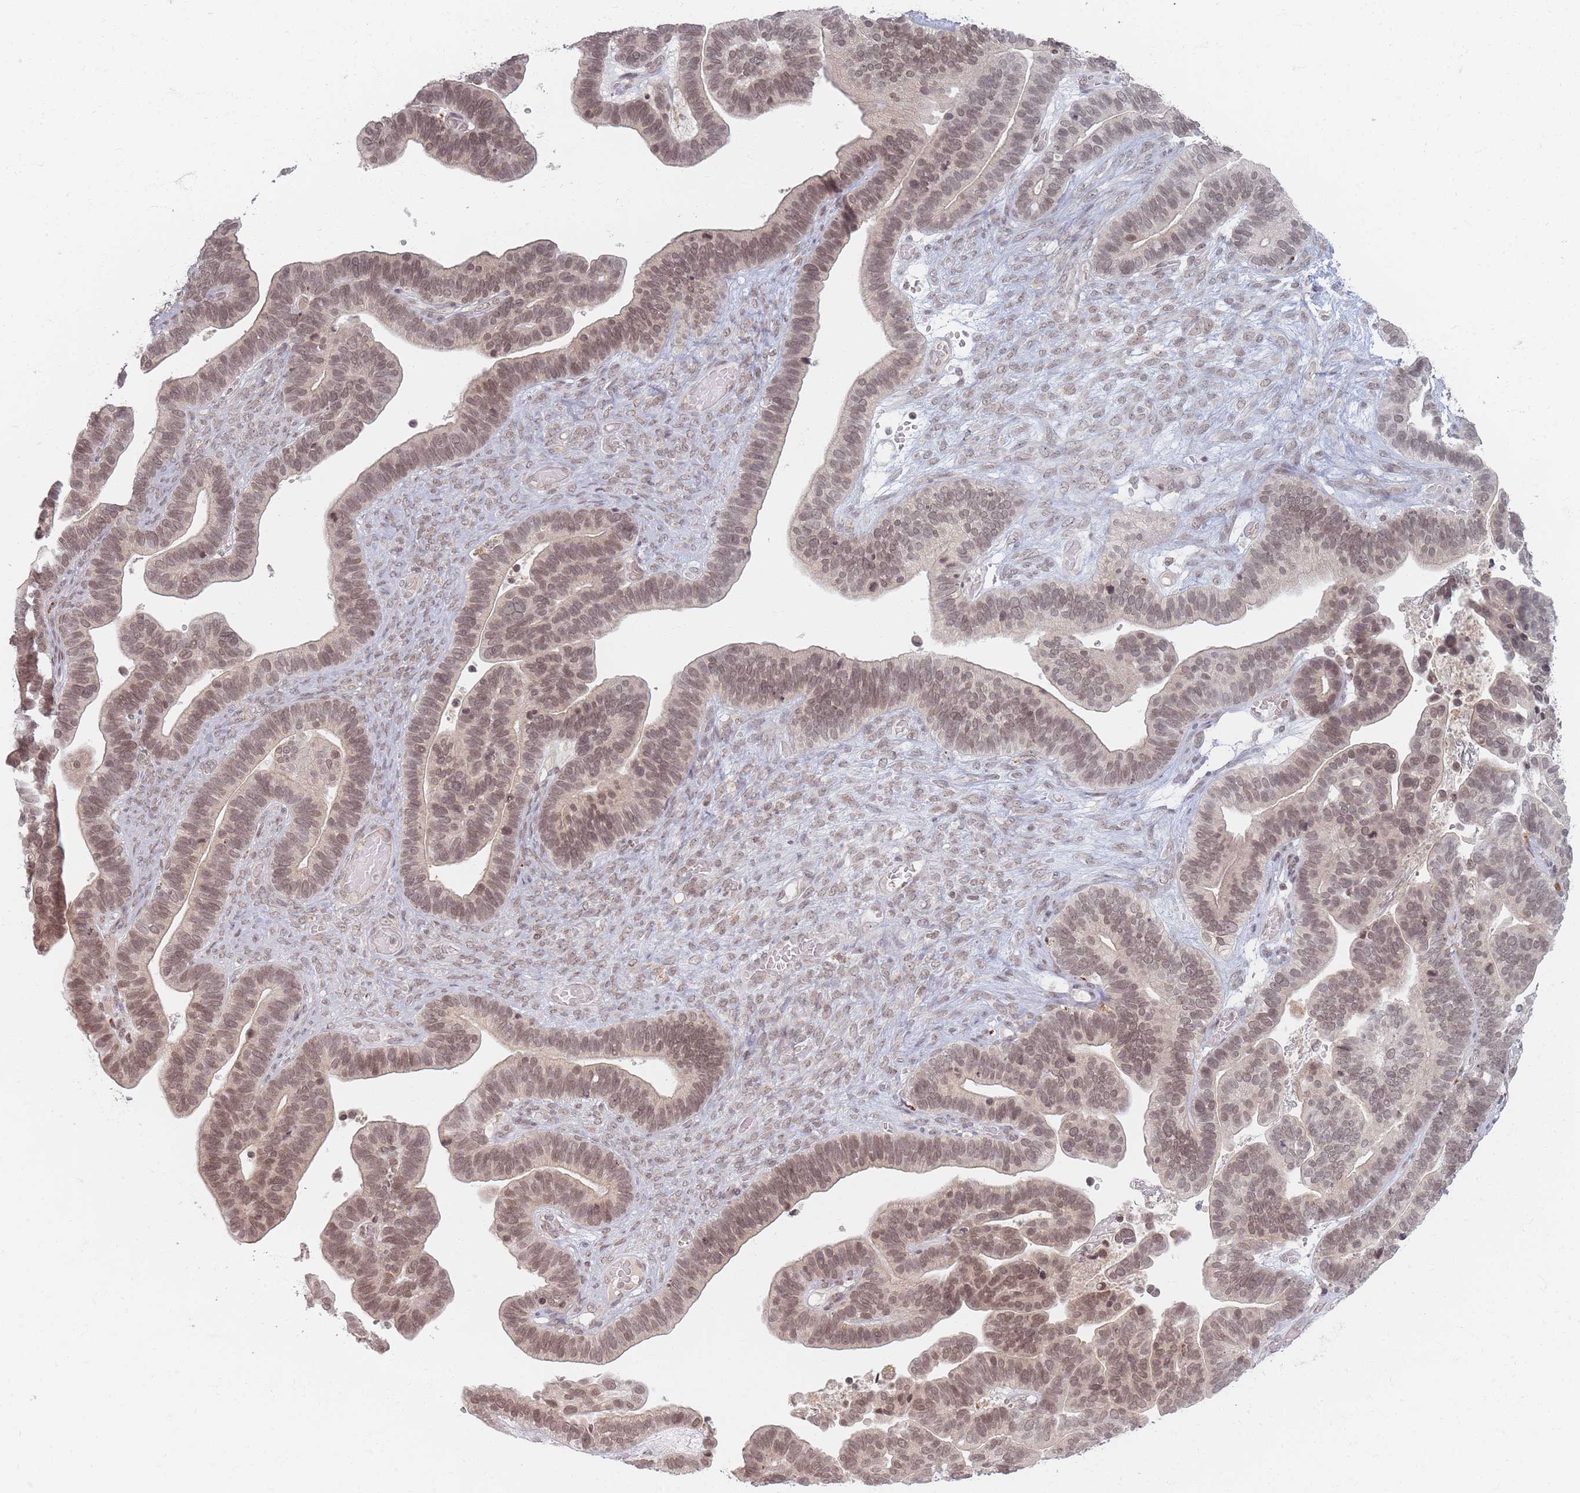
{"staining": {"intensity": "weak", "quantity": ">75%", "location": "nuclear"}, "tissue": "ovarian cancer", "cell_type": "Tumor cells", "image_type": "cancer", "snomed": [{"axis": "morphology", "description": "Cystadenocarcinoma, serous, NOS"}, {"axis": "topography", "description": "Ovary"}], "caption": "The micrograph exhibits immunohistochemical staining of ovarian cancer. There is weak nuclear staining is seen in about >75% of tumor cells.", "gene": "SPATA45", "patient": {"sex": "female", "age": 56}}